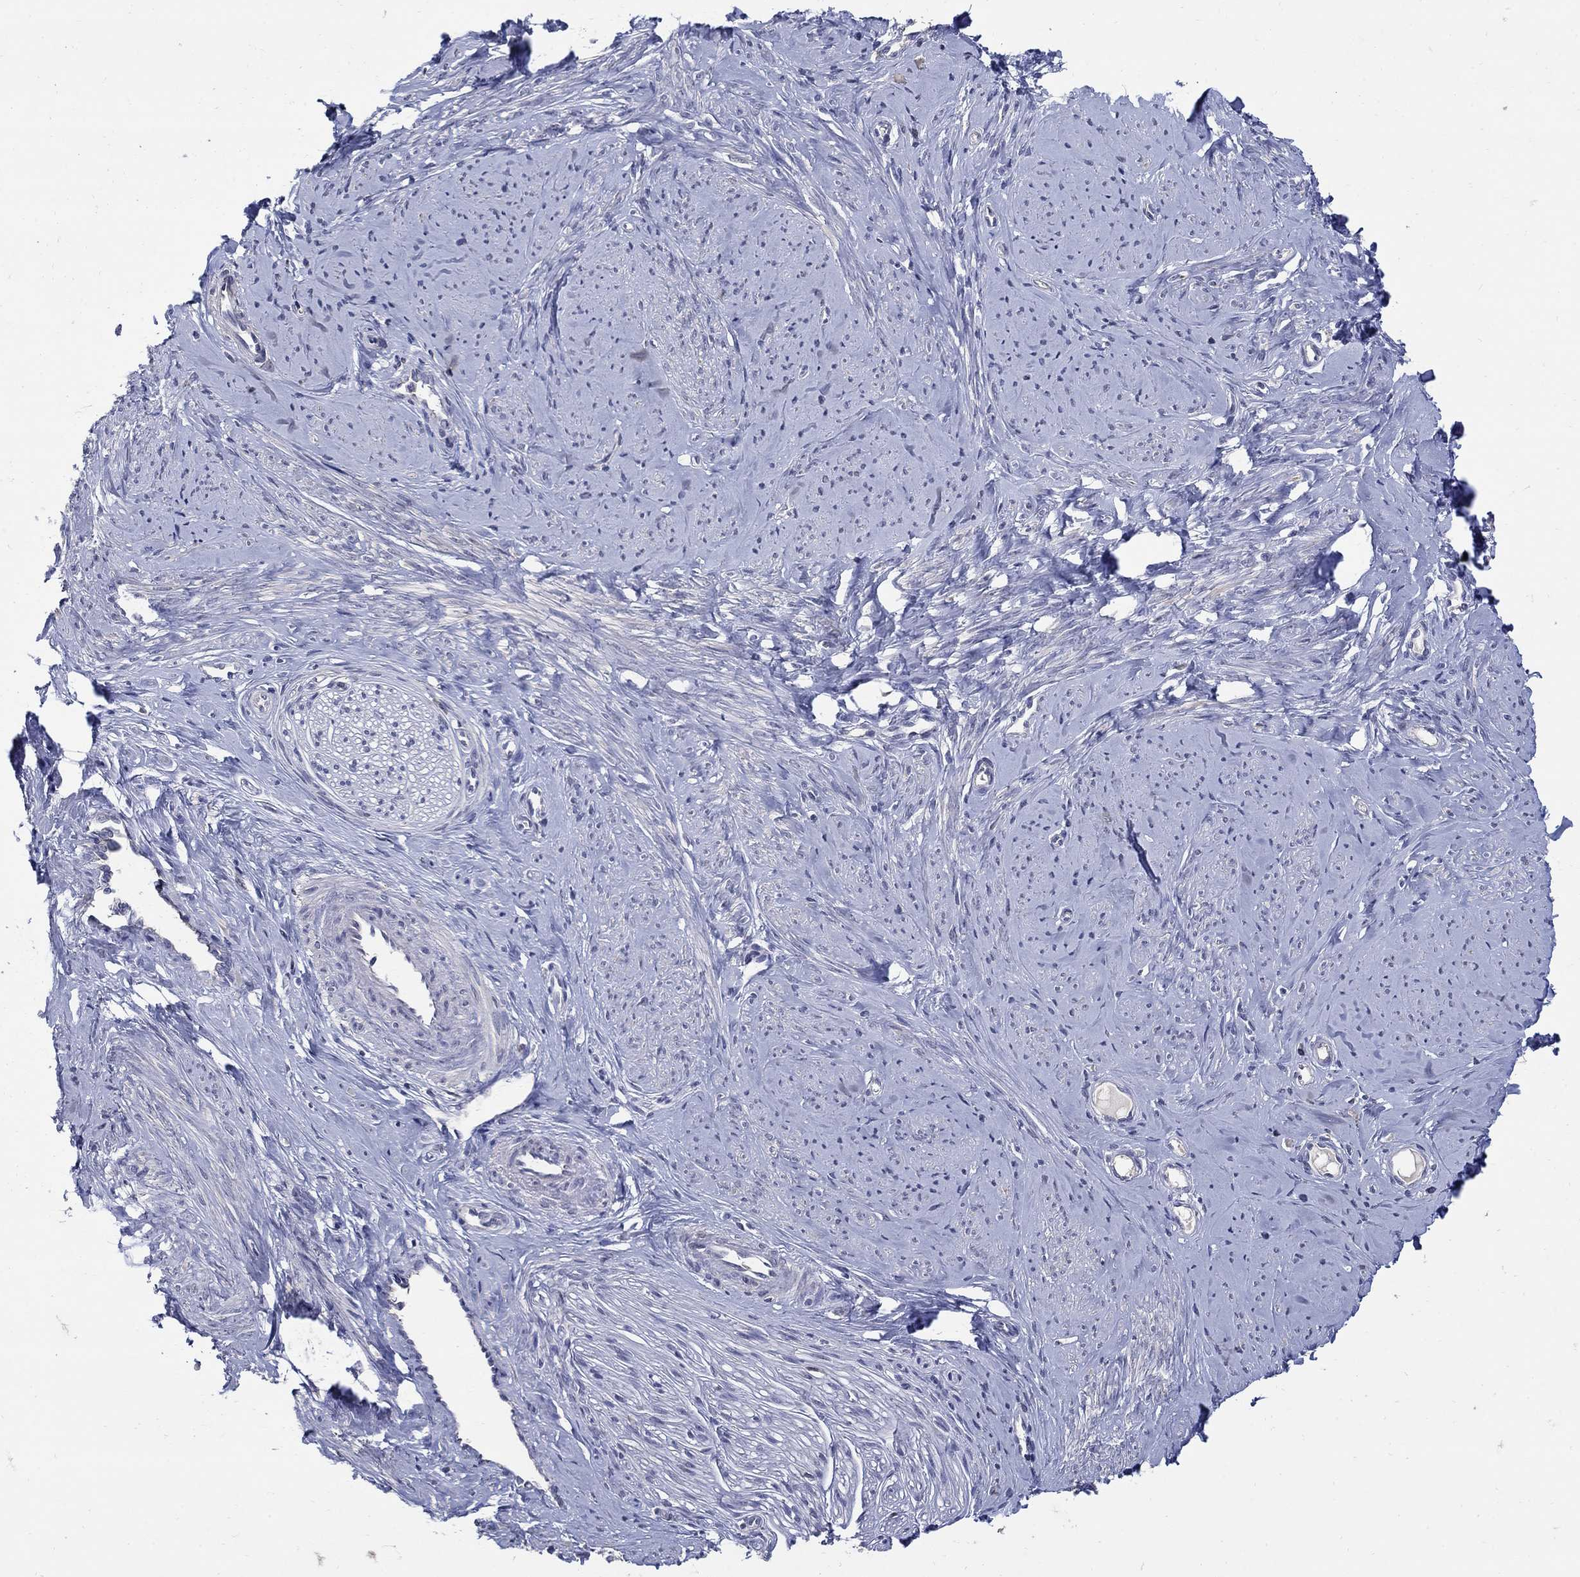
{"staining": {"intensity": "negative", "quantity": "none", "location": "none"}, "tissue": "smooth muscle", "cell_type": "Smooth muscle cells", "image_type": "normal", "snomed": [{"axis": "morphology", "description": "Normal tissue, NOS"}, {"axis": "topography", "description": "Smooth muscle"}], "caption": "Smooth muscle cells show no significant expression in benign smooth muscle. (DAB IHC with hematoxylin counter stain).", "gene": "CETN1", "patient": {"sex": "female", "age": 48}}